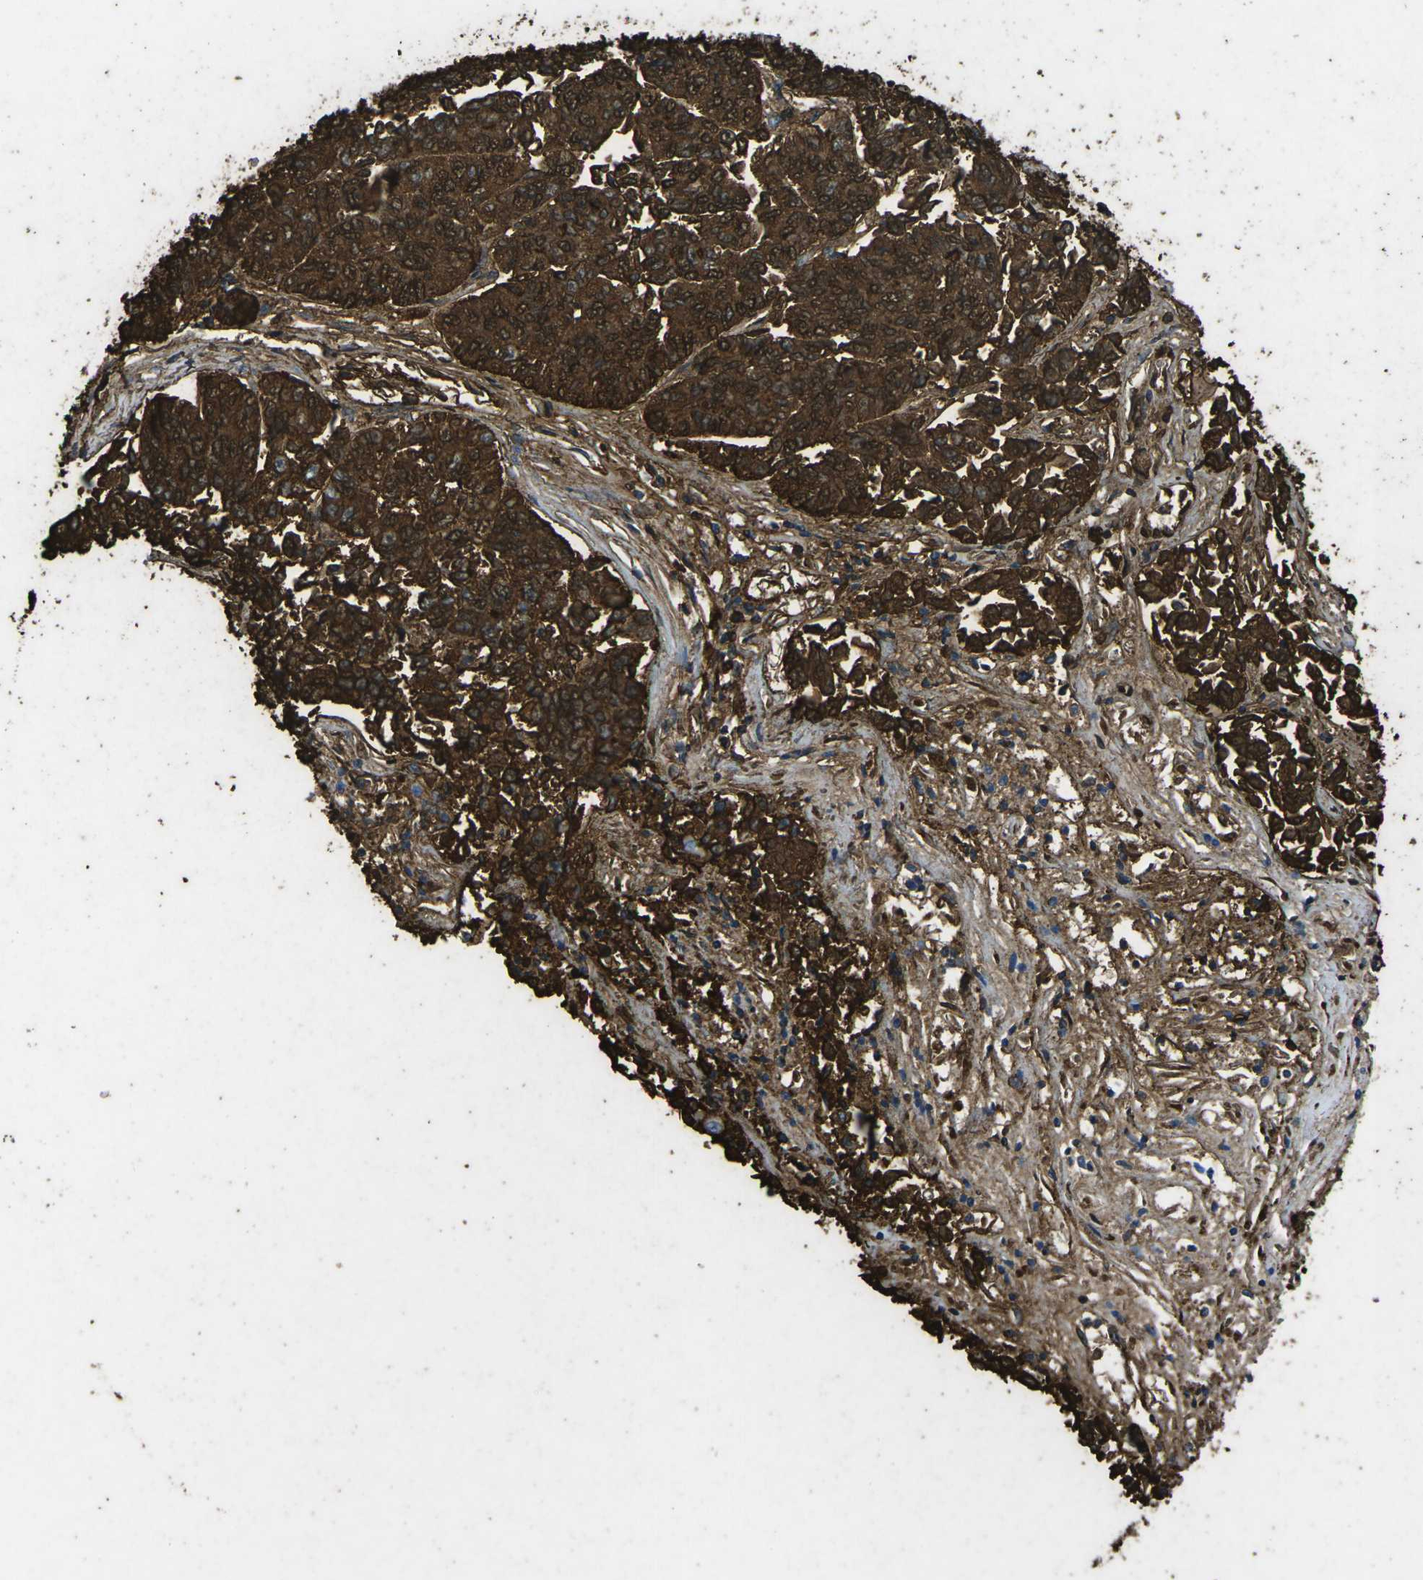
{"staining": {"intensity": "strong", "quantity": ">75%", "location": "cytoplasmic/membranous"}, "tissue": "lung cancer", "cell_type": "Tumor cells", "image_type": "cancer", "snomed": [{"axis": "morphology", "description": "Adenocarcinoma, NOS"}, {"axis": "topography", "description": "Lung"}], "caption": "Protein staining by immunohistochemistry shows strong cytoplasmic/membranous staining in about >75% of tumor cells in lung adenocarcinoma.", "gene": "CTAGE1", "patient": {"sex": "male", "age": 84}}